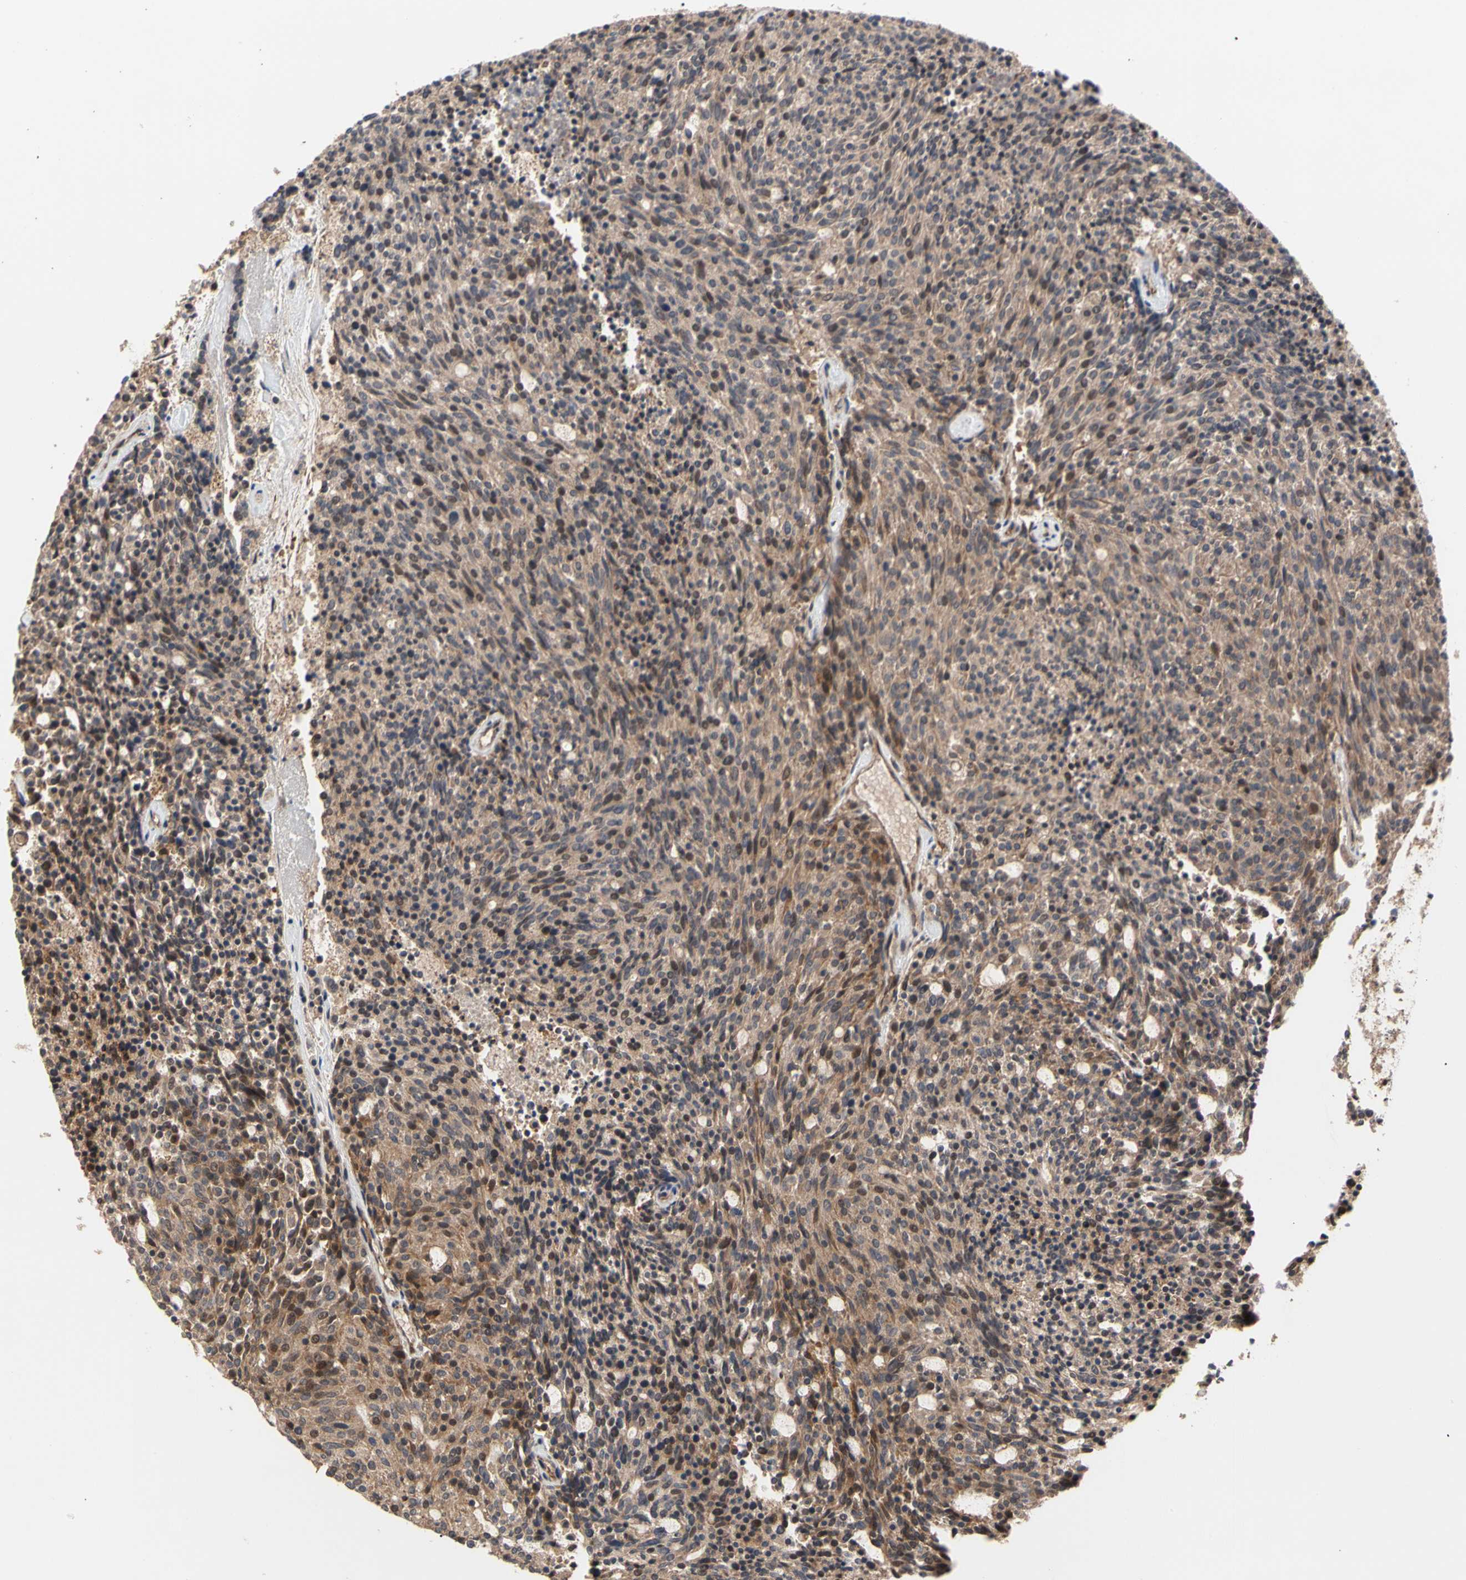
{"staining": {"intensity": "moderate", "quantity": ">75%", "location": "cytoplasmic/membranous"}, "tissue": "carcinoid", "cell_type": "Tumor cells", "image_type": "cancer", "snomed": [{"axis": "morphology", "description": "Carcinoid, malignant, NOS"}, {"axis": "topography", "description": "Pancreas"}], "caption": "Carcinoid stained for a protein (brown) exhibits moderate cytoplasmic/membranous positive staining in about >75% of tumor cells.", "gene": "CYTIP", "patient": {"sex": "female", "age": 54}}